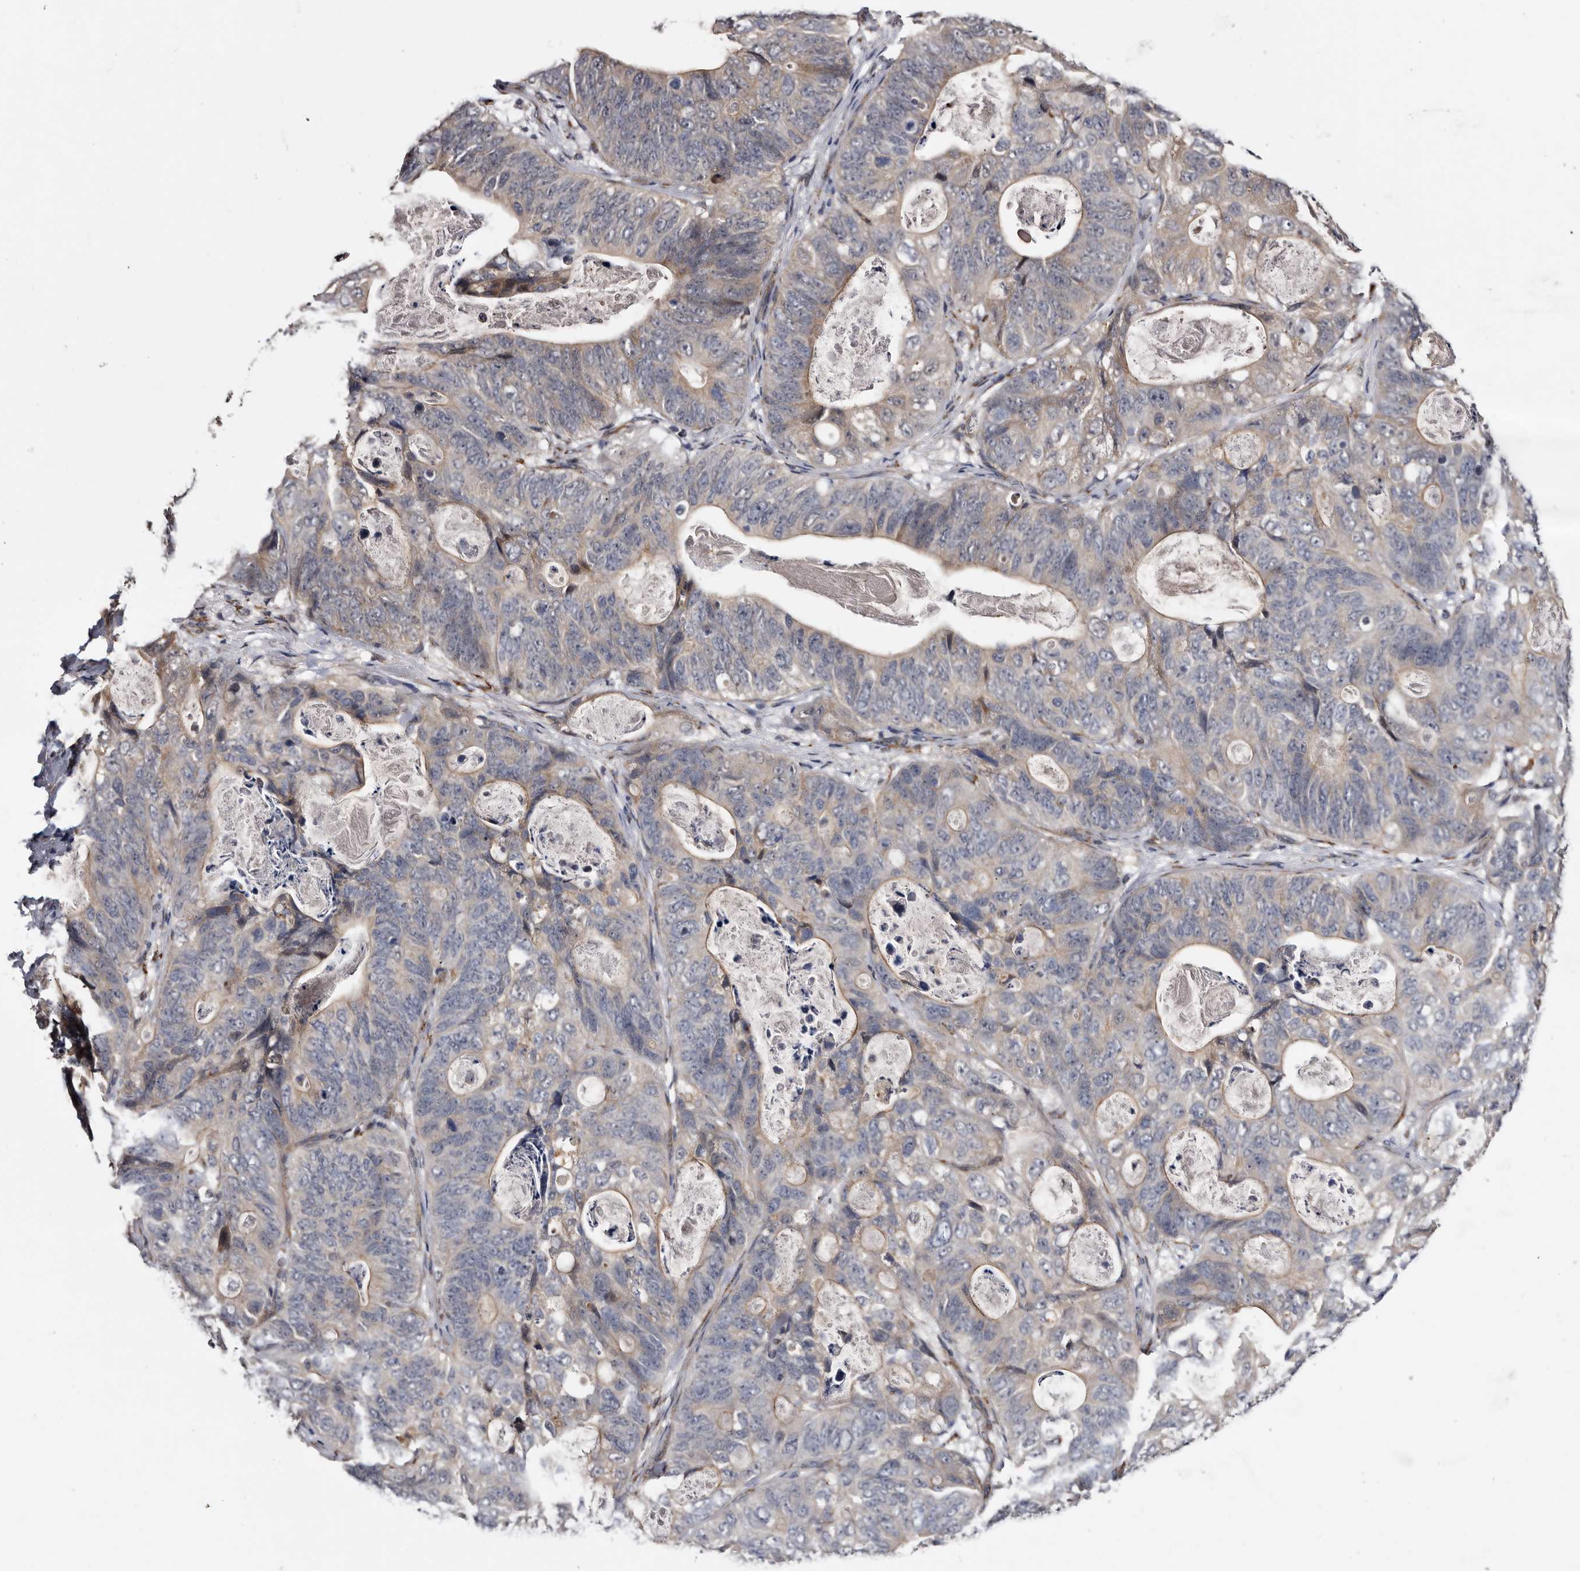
{"staining": {"intensity": "weak", "quantity": "<25%", "location": "cytoplasmic/membranous"}, "tissue": "stomach cancer", "cell_type": "Tumor cells", "image_type": "cancer", "snomed": [{"axis": "morphology", "description": "Normal tissue, NOS"}, {"axis": "morphology", "description": "Adenocarcinoma, NOS"}, {"axis": "topography", "description": "Stomach"}], "caption": "High magnification brightfield microscopy of stomach cancer (adenocarcinoma) stained with DAB (3,3'-diaminobenzidine) (brown) and counterstained with hematoxylin (blue): tumor cells show no significant staining.", "gene": "ARMCX2", "patient": {"sex": "female", "age": 89}}